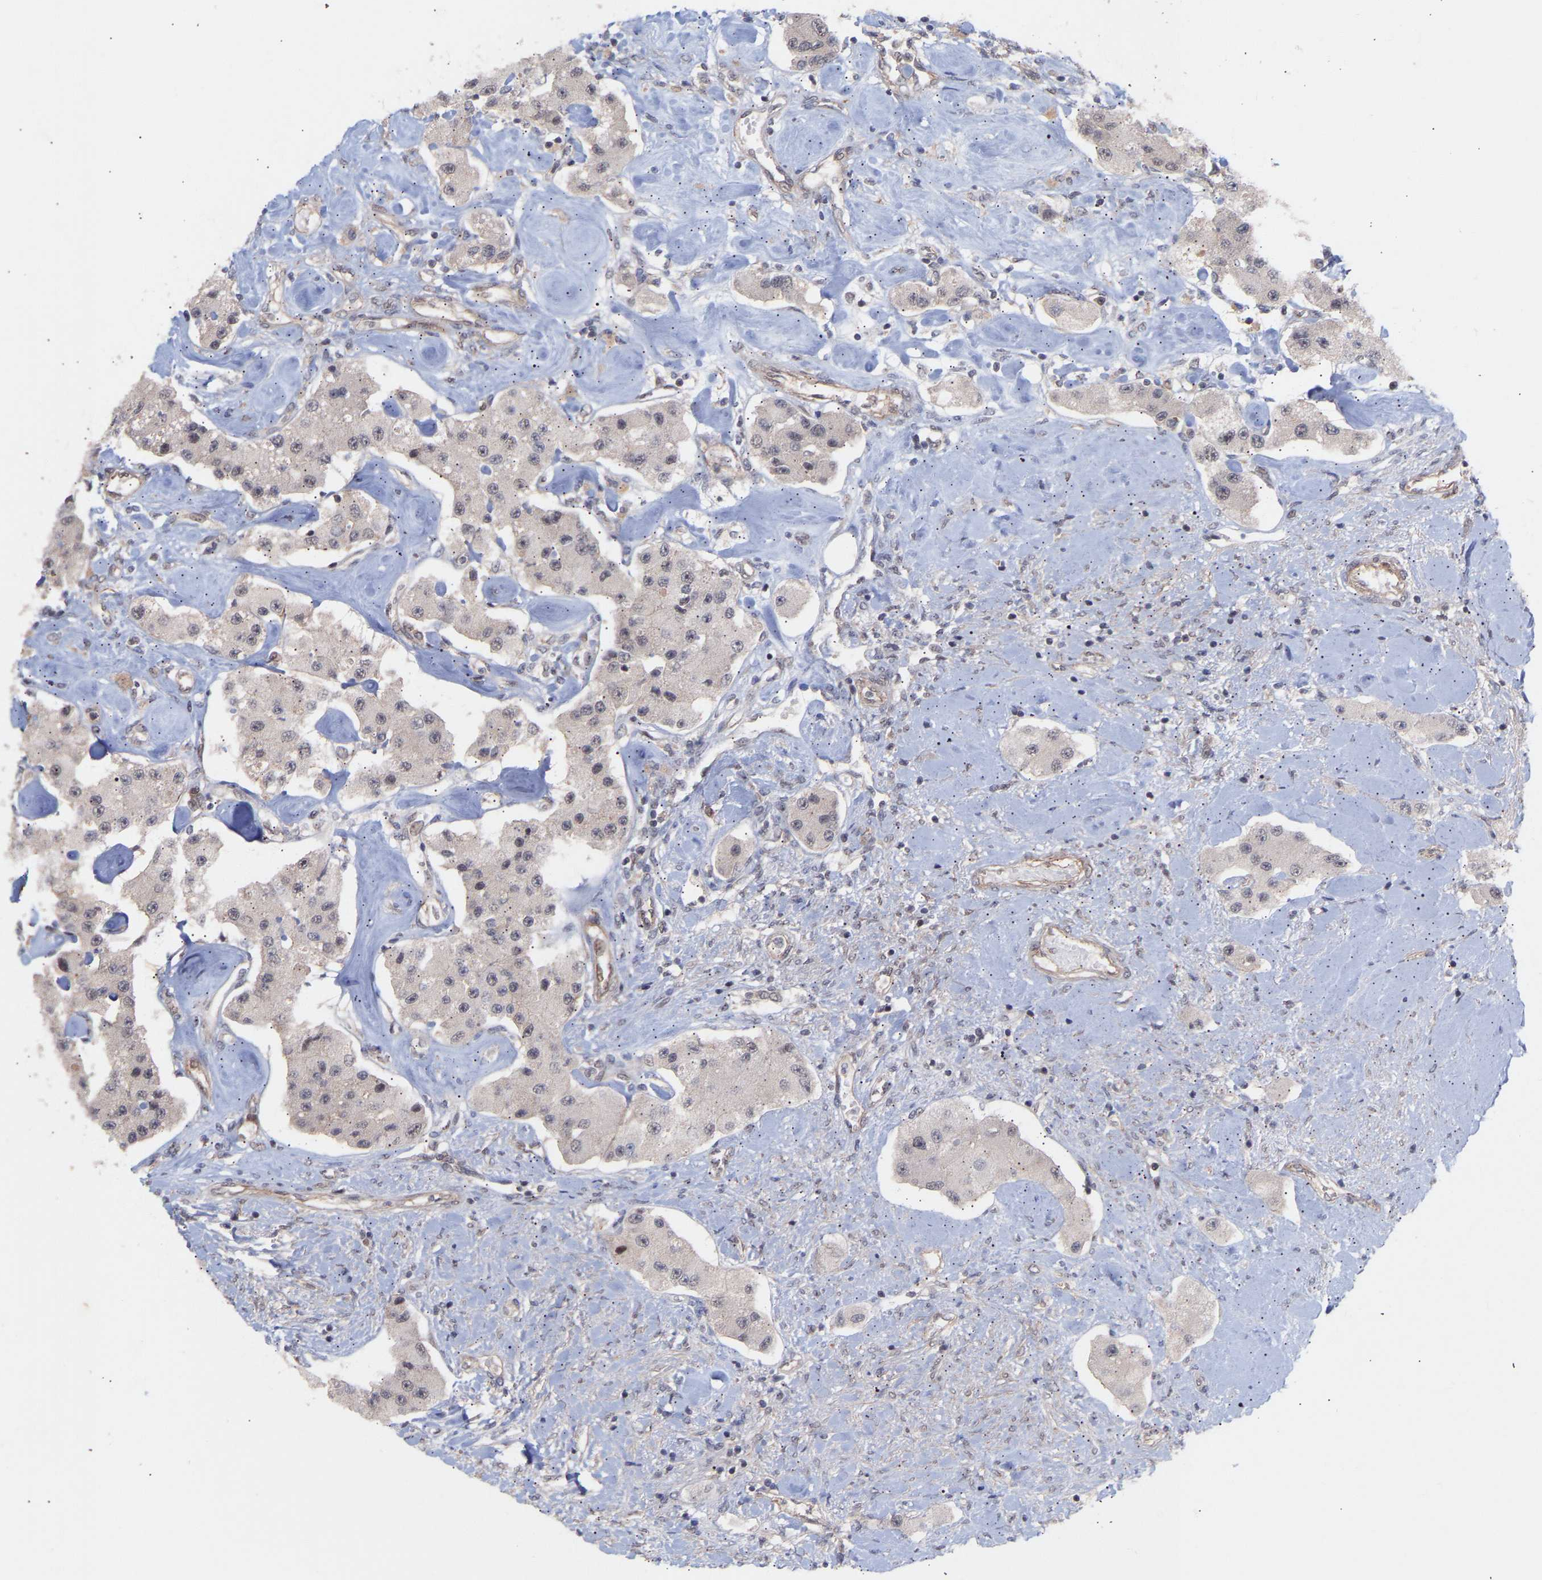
{"staining": {"intensity": "negative", "quantity": "none", "location": "none"}, "tissue": "carcinoid", "cell_type": "Tumor cells", "image_type": "cancer", "snomed": [{"axis": "morphology", "description": "Carcinoid, malignant, NOS"}, {"axis": "topography", "description": "Pancreas"}], "caption": "Immunohistochemistry histopathology image of neoplastic tissue: carcinoid stained with DAB (3,3'-diaminobenzidine) demonstrates no significant protein staining in tumor cells.", "gene": "PDLIM5", "patient": {"sex": "male", "age": 41}}